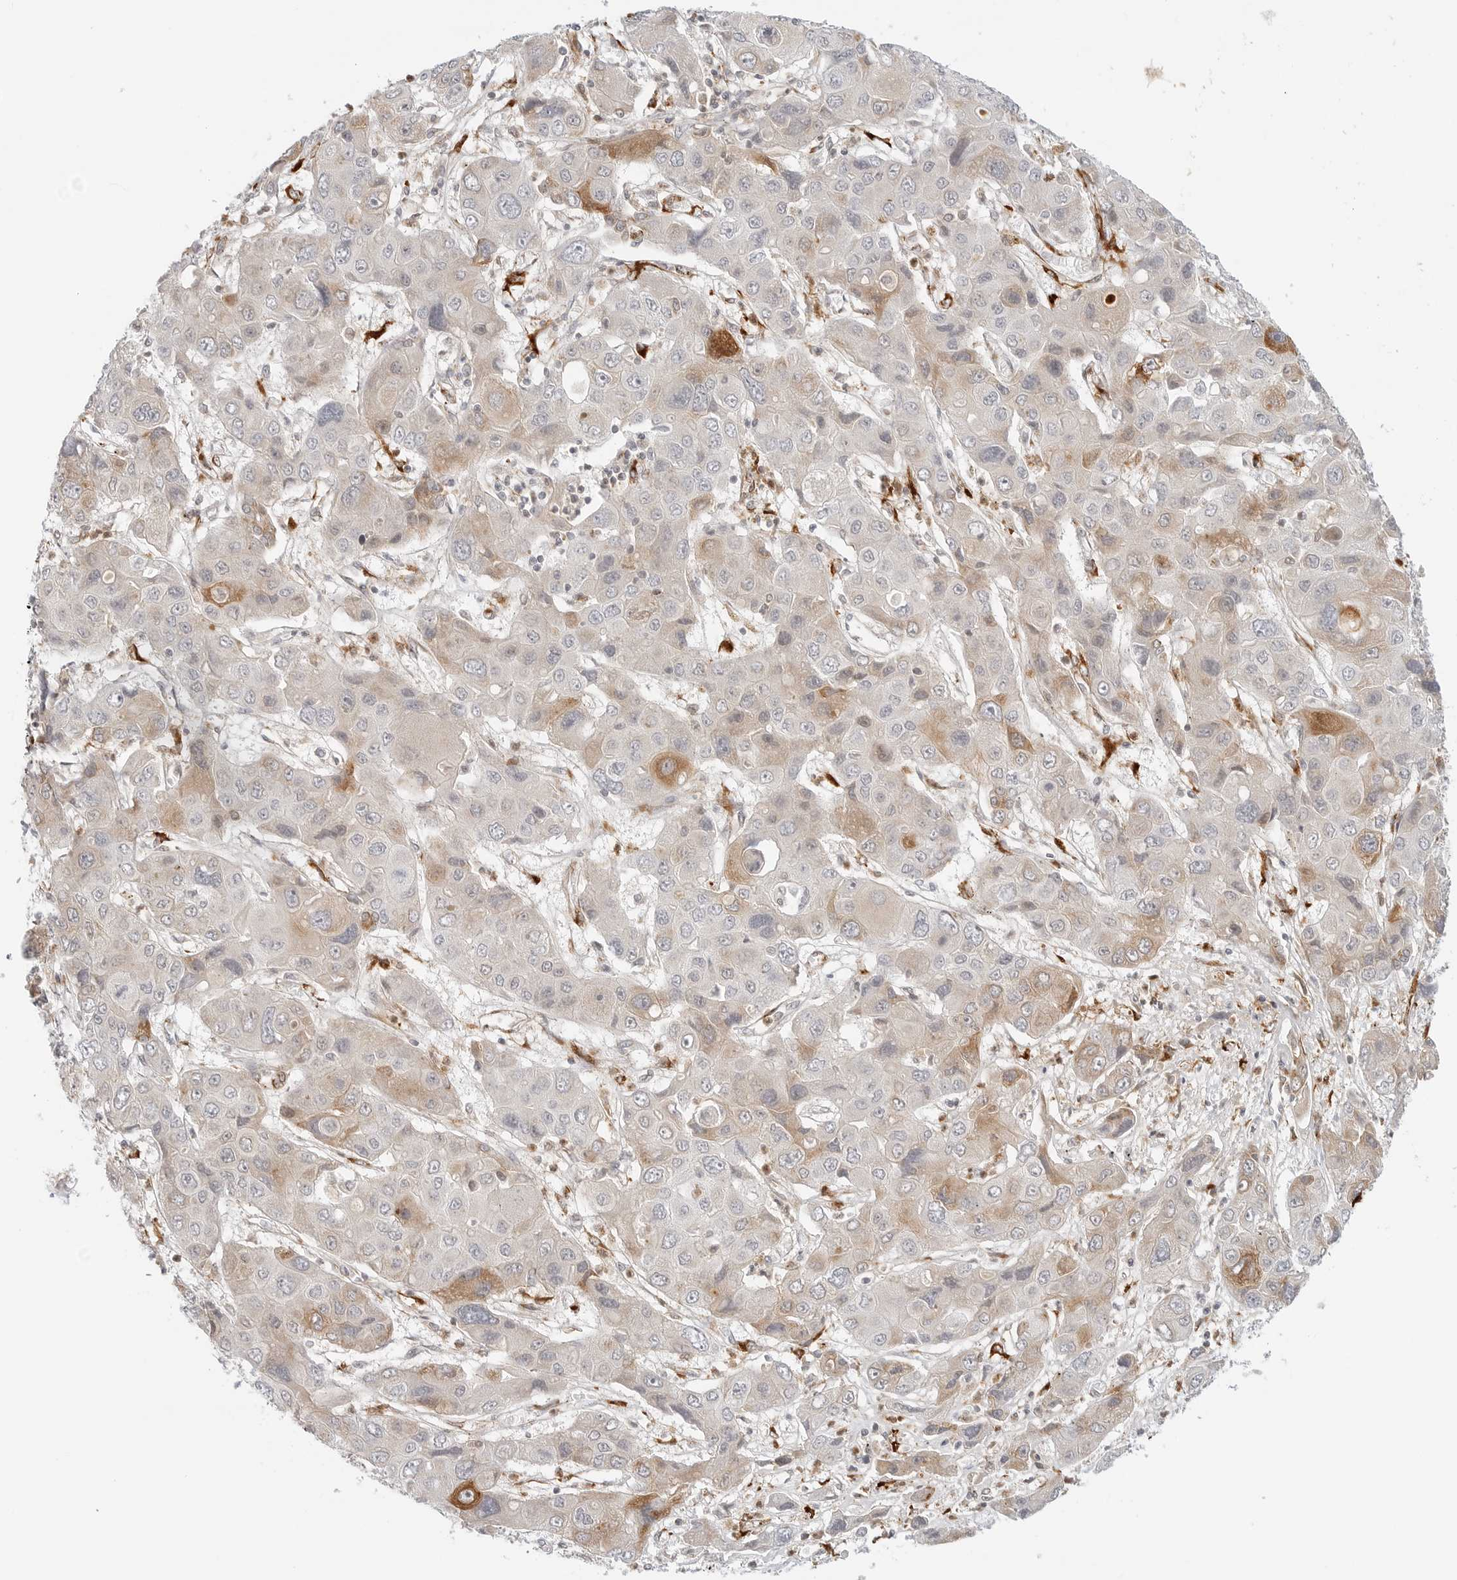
{"staining": {"intensity": "moderate", "quantity": "<25%", "location": "cytoplasmic/membranous"}, "tissue": "liver cancer", "cell_type": "Tumor cells", "image_type": "cancer", "snomed": [{"axis": "morphology", "description": "Cholangiocarcinoma"}, {"axis": "topography", "description": "Liver"}], "caption": "DAB (3,3'-diaminobenzidine) immunohistochemical staining of human liver cholangiocarcinoma exhibits moderate cytoplasmic/membranous protein expression in approximately <25% of tumor cells.", "gene": "C1QTNF1", "patient": {"sex": "male", "age": 67}}